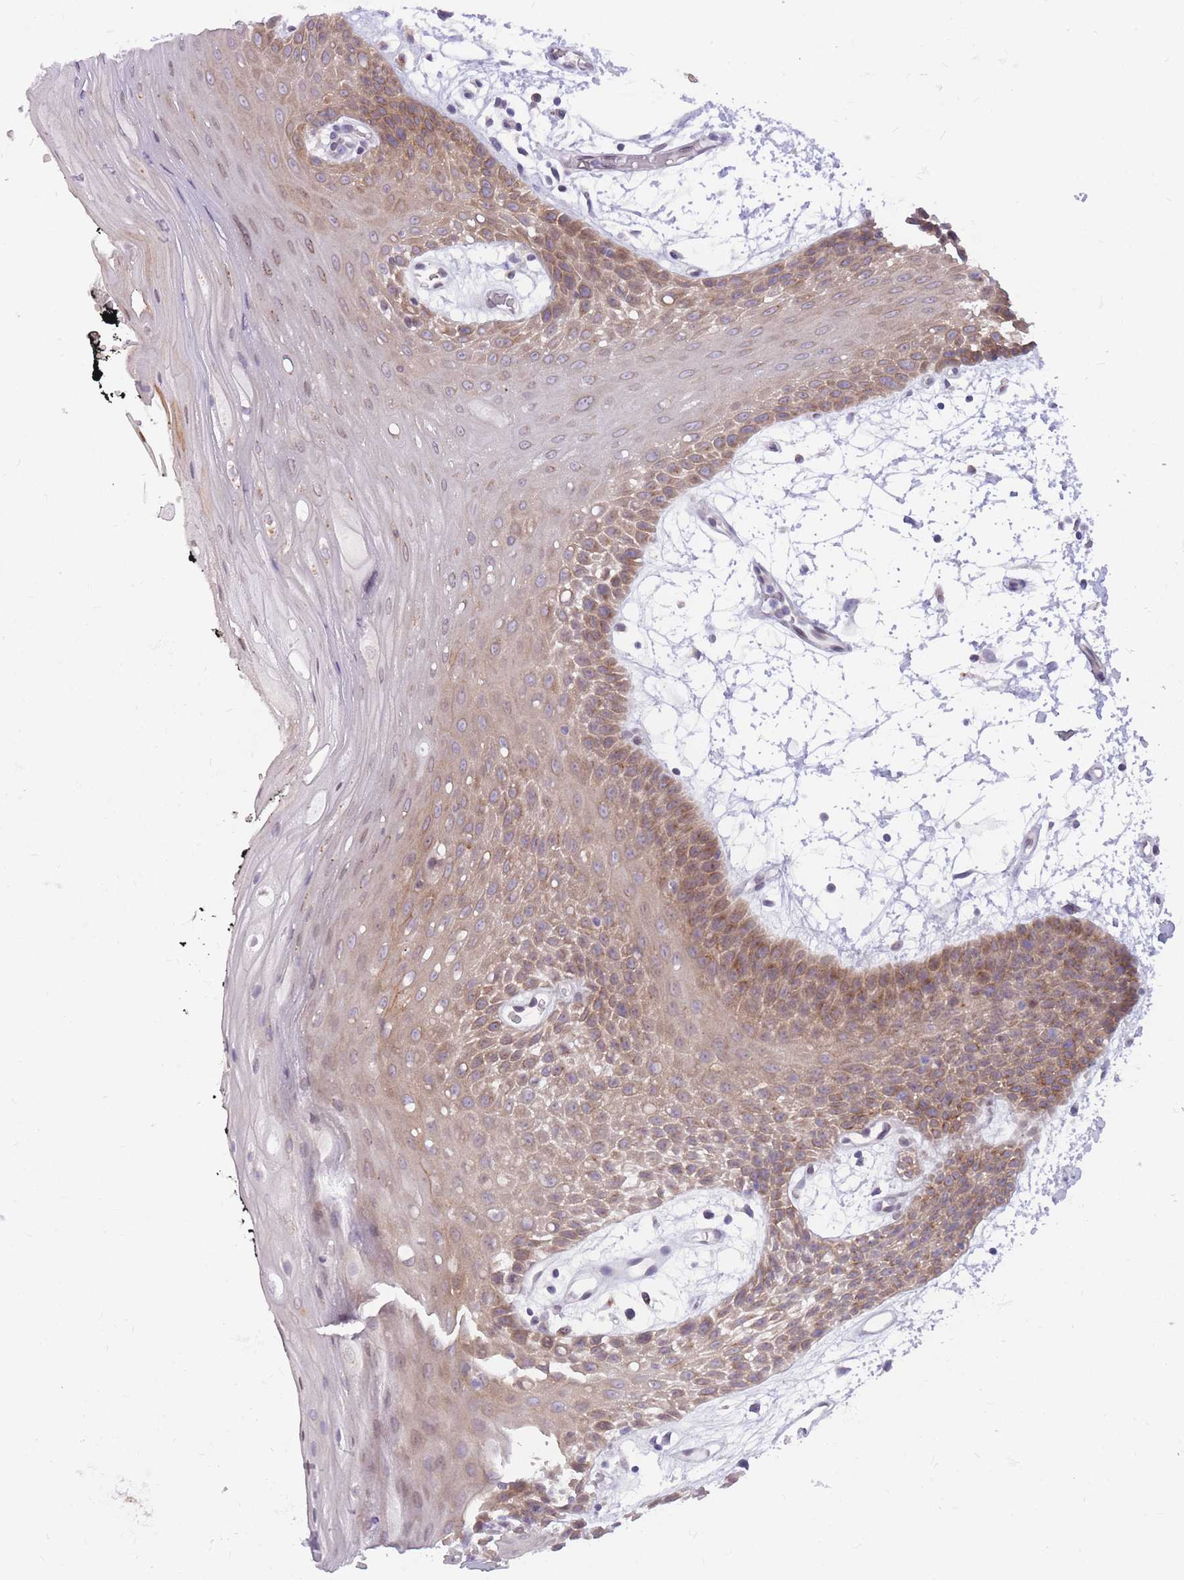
{"staining": {"intensity": "moderate", "quantity": ">75%", "location": "cytoplasmic/membranous"}, "tissue": "oral mucosa", "cell_type": "Squamous epithelial cells", "image_type": "normal", "snomed": [{"axis": "morphology", "description": "Normal tissue, NOS"}, {"axis": "topography", "description": "Oral tissue"}, {"axis": "topography", "description": "Tounge, NOS"}], "caption": "A high-resolution image shows immunohistochemistry staining of normal oral mucosa, which reveals moderate cytoplasmic/membranous positivity in approximately >75% of squamous epithelial cells.", "gene": "HOOK2", "patient": {"sex": "female", "age": 59}}